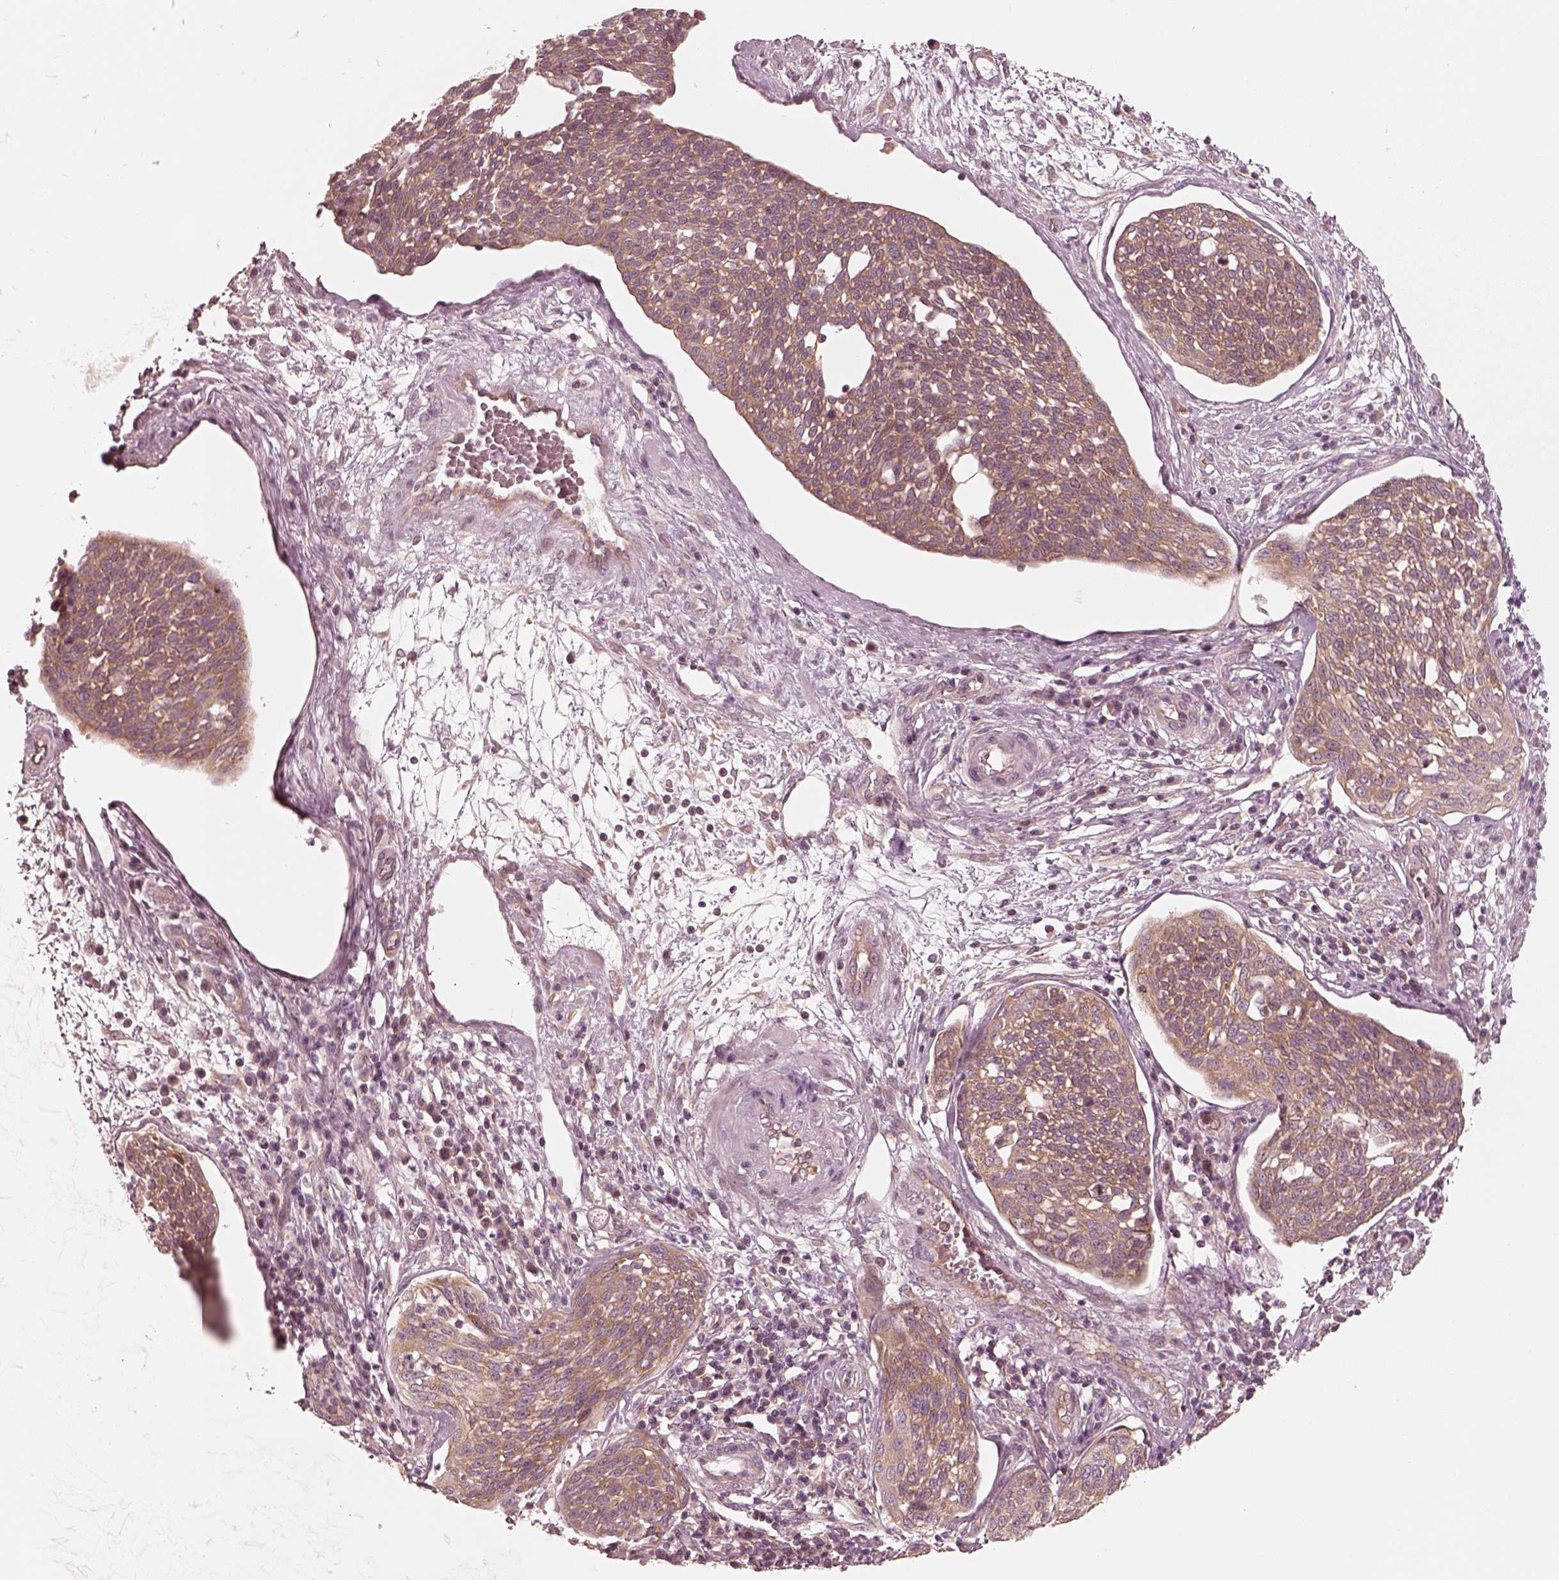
{"staining": {"intensity": "moderate", "quantity": ">75%", "location": "cytoplasmic/membranous"}, "tissue": "cervical cancer", "cell_type": "Tumor cells", "image_type": "cancer", "snomed": [{"axis": "morphology", "description": "Squamous cell carcinoma, NOS"}, {"axis": "topography", "description": "Cervix"}], "caption": "DAB immunohistochemical staining of cervical cancer (squamous cell carcinoma) demonstrates moderate cytoplasmic/membranous protein staining in about >75% of tumor cells.", "gene": "CNOT2", "patient": {"sex": "female", "age": 34}}